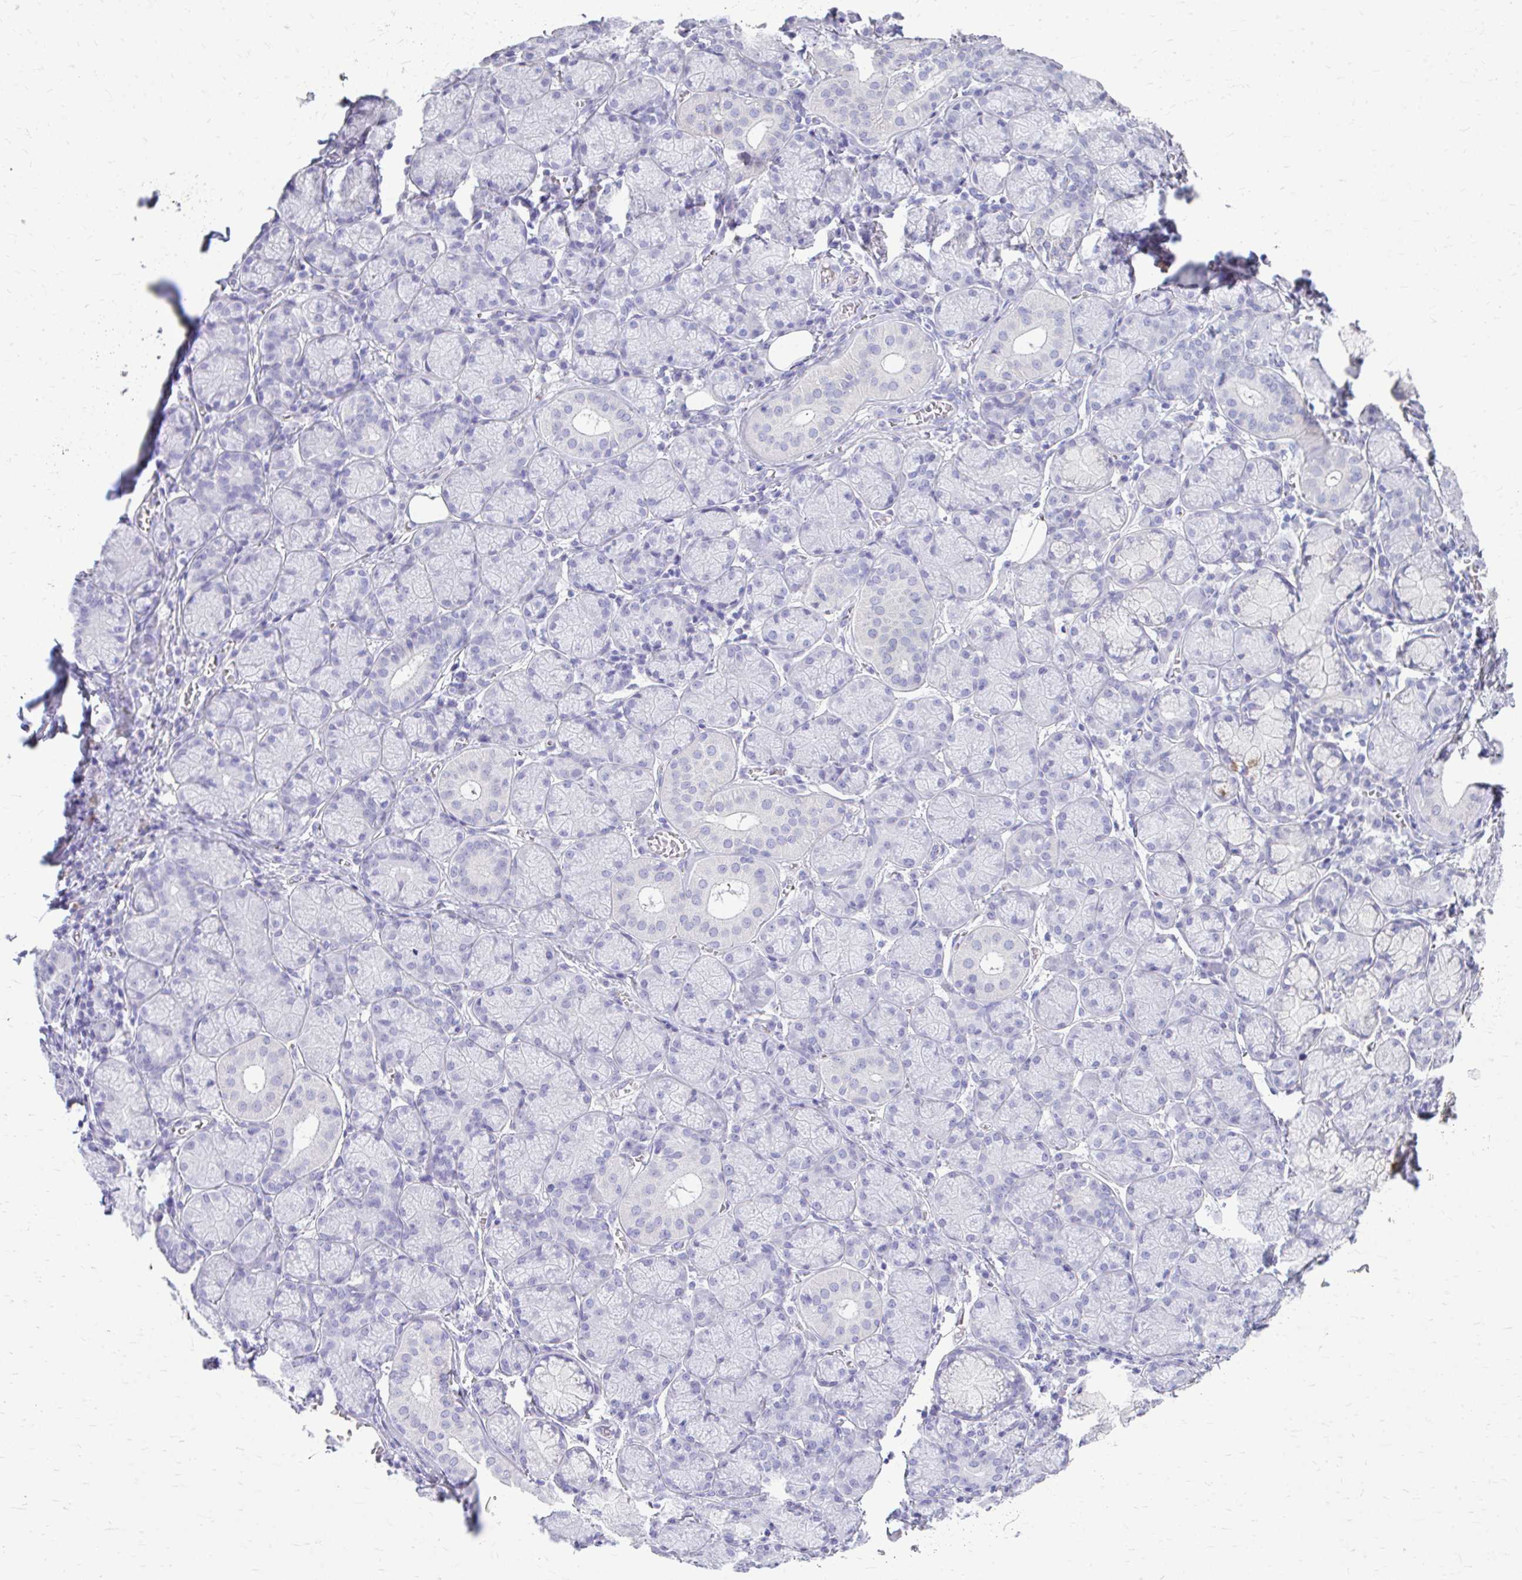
{"staining": {"intensity": "negative", "quantity": "none", "location": "none"}, "tissue": "salivary gland", "cell_type": "Glandular cells", "image_type": "normal", "snomed": [{"axis": "morphology", "description": "Normal tissue, NOS"}, {"axis": "topography", "description": "Salivary gland"}], "caption": "IHC photomicrograph of unremarkable salivary gland: salivary gland stained with DAB shows no significant protein expression in glandular cells. (DAB (3,3'-diaminobenzidine) immunohistochemistry, high magnification).", "gene": "CFH", "patient": {"sex": "female", "age": 24}}